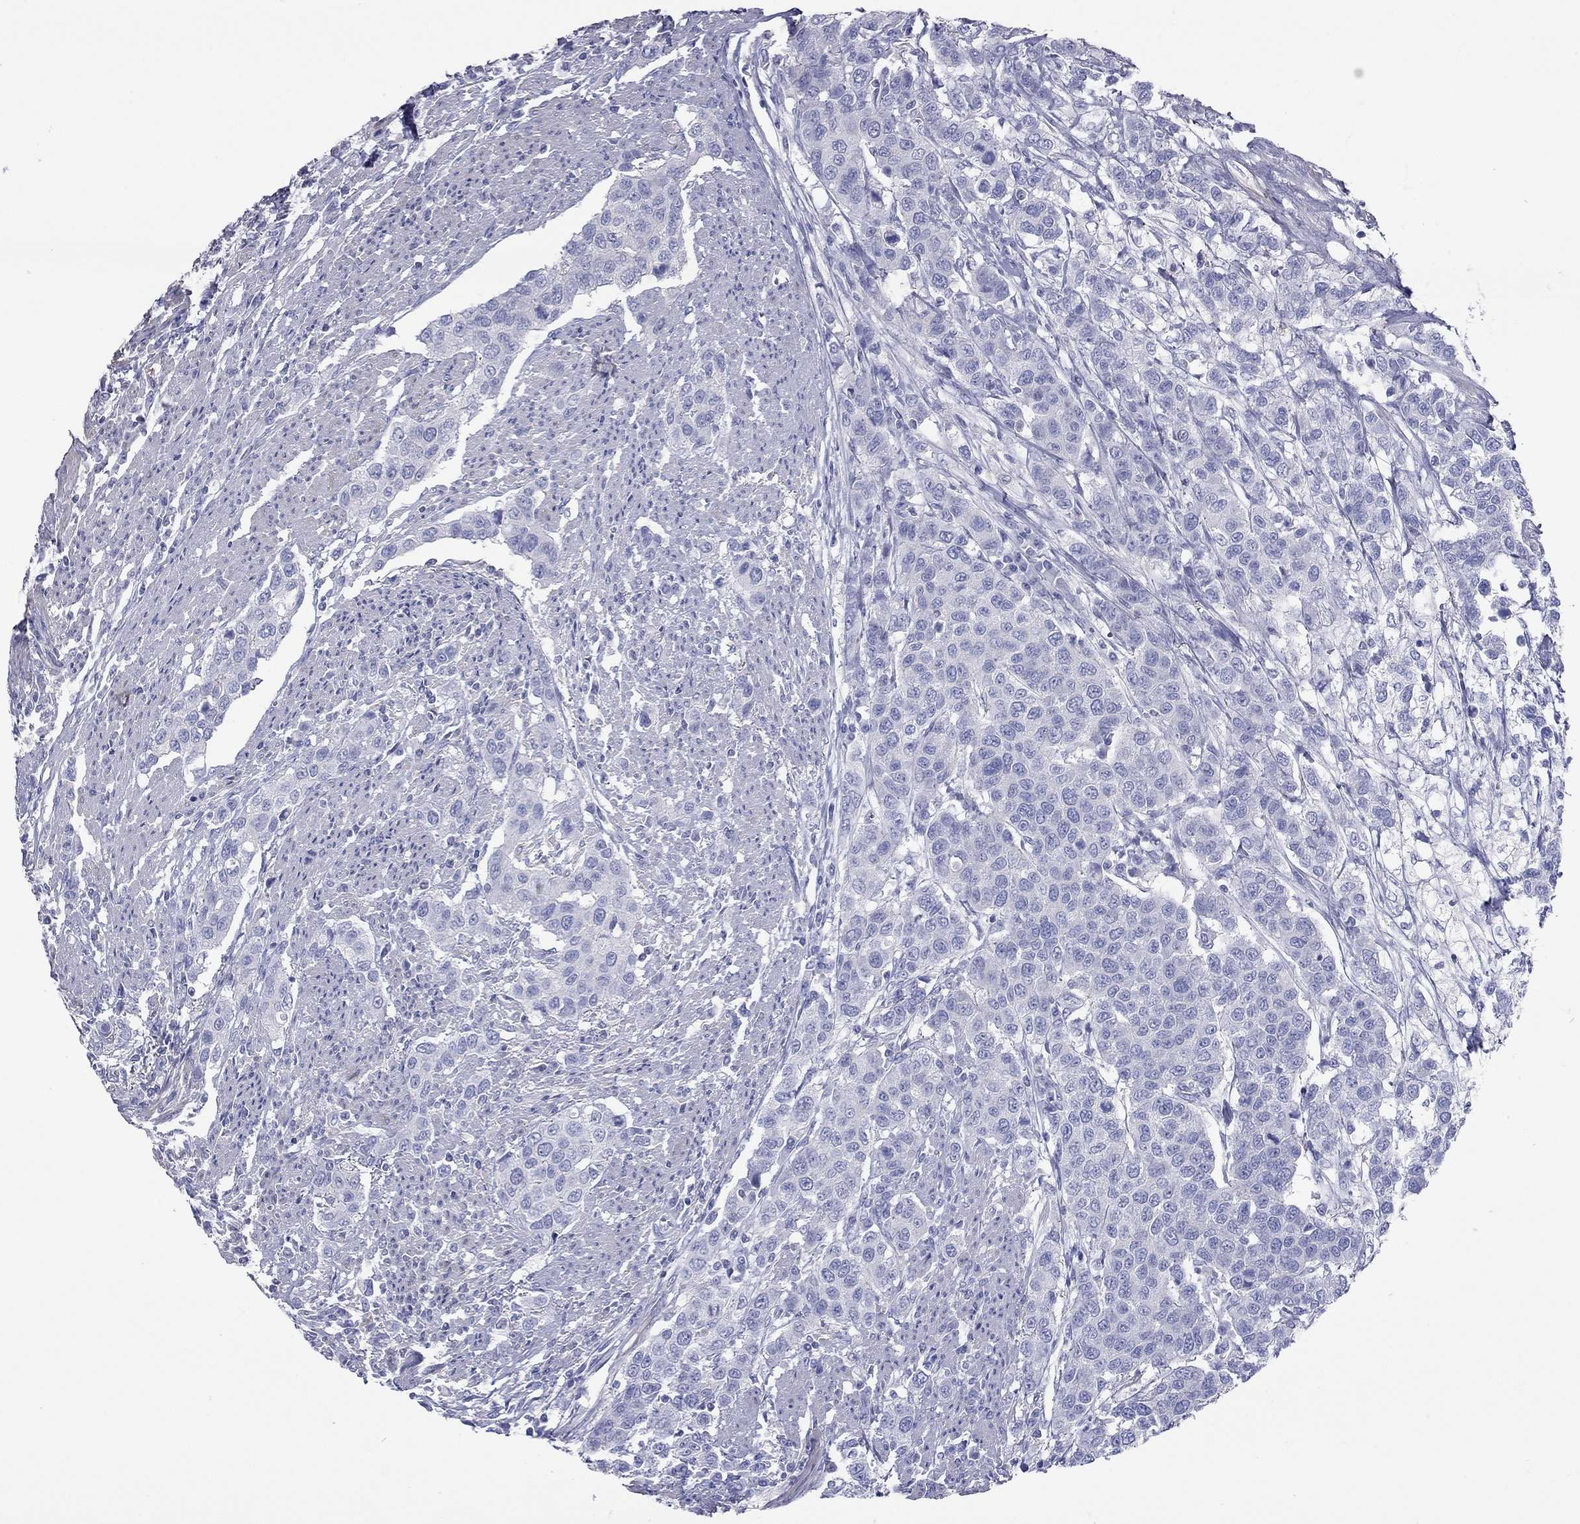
{"staining": {"intensity": "negative", "quantity": "none", "location": "none"}, "tissue": "urothelial cancer", "cell_type": "Tumor cells", "image_type": "cancer", "snomed": [{"axis": "morphology", "description": "Urothelial carcinoma, High grade"}, {"axis": "topography", "description": "Urinary bladder"}], "caption": "A photomicrograph of urothelial cancer stained for a protein exhibits no brown staining in tumor cells.", "gene": "ACTL7B", "patient": {"sex": "female", "age": 58}}